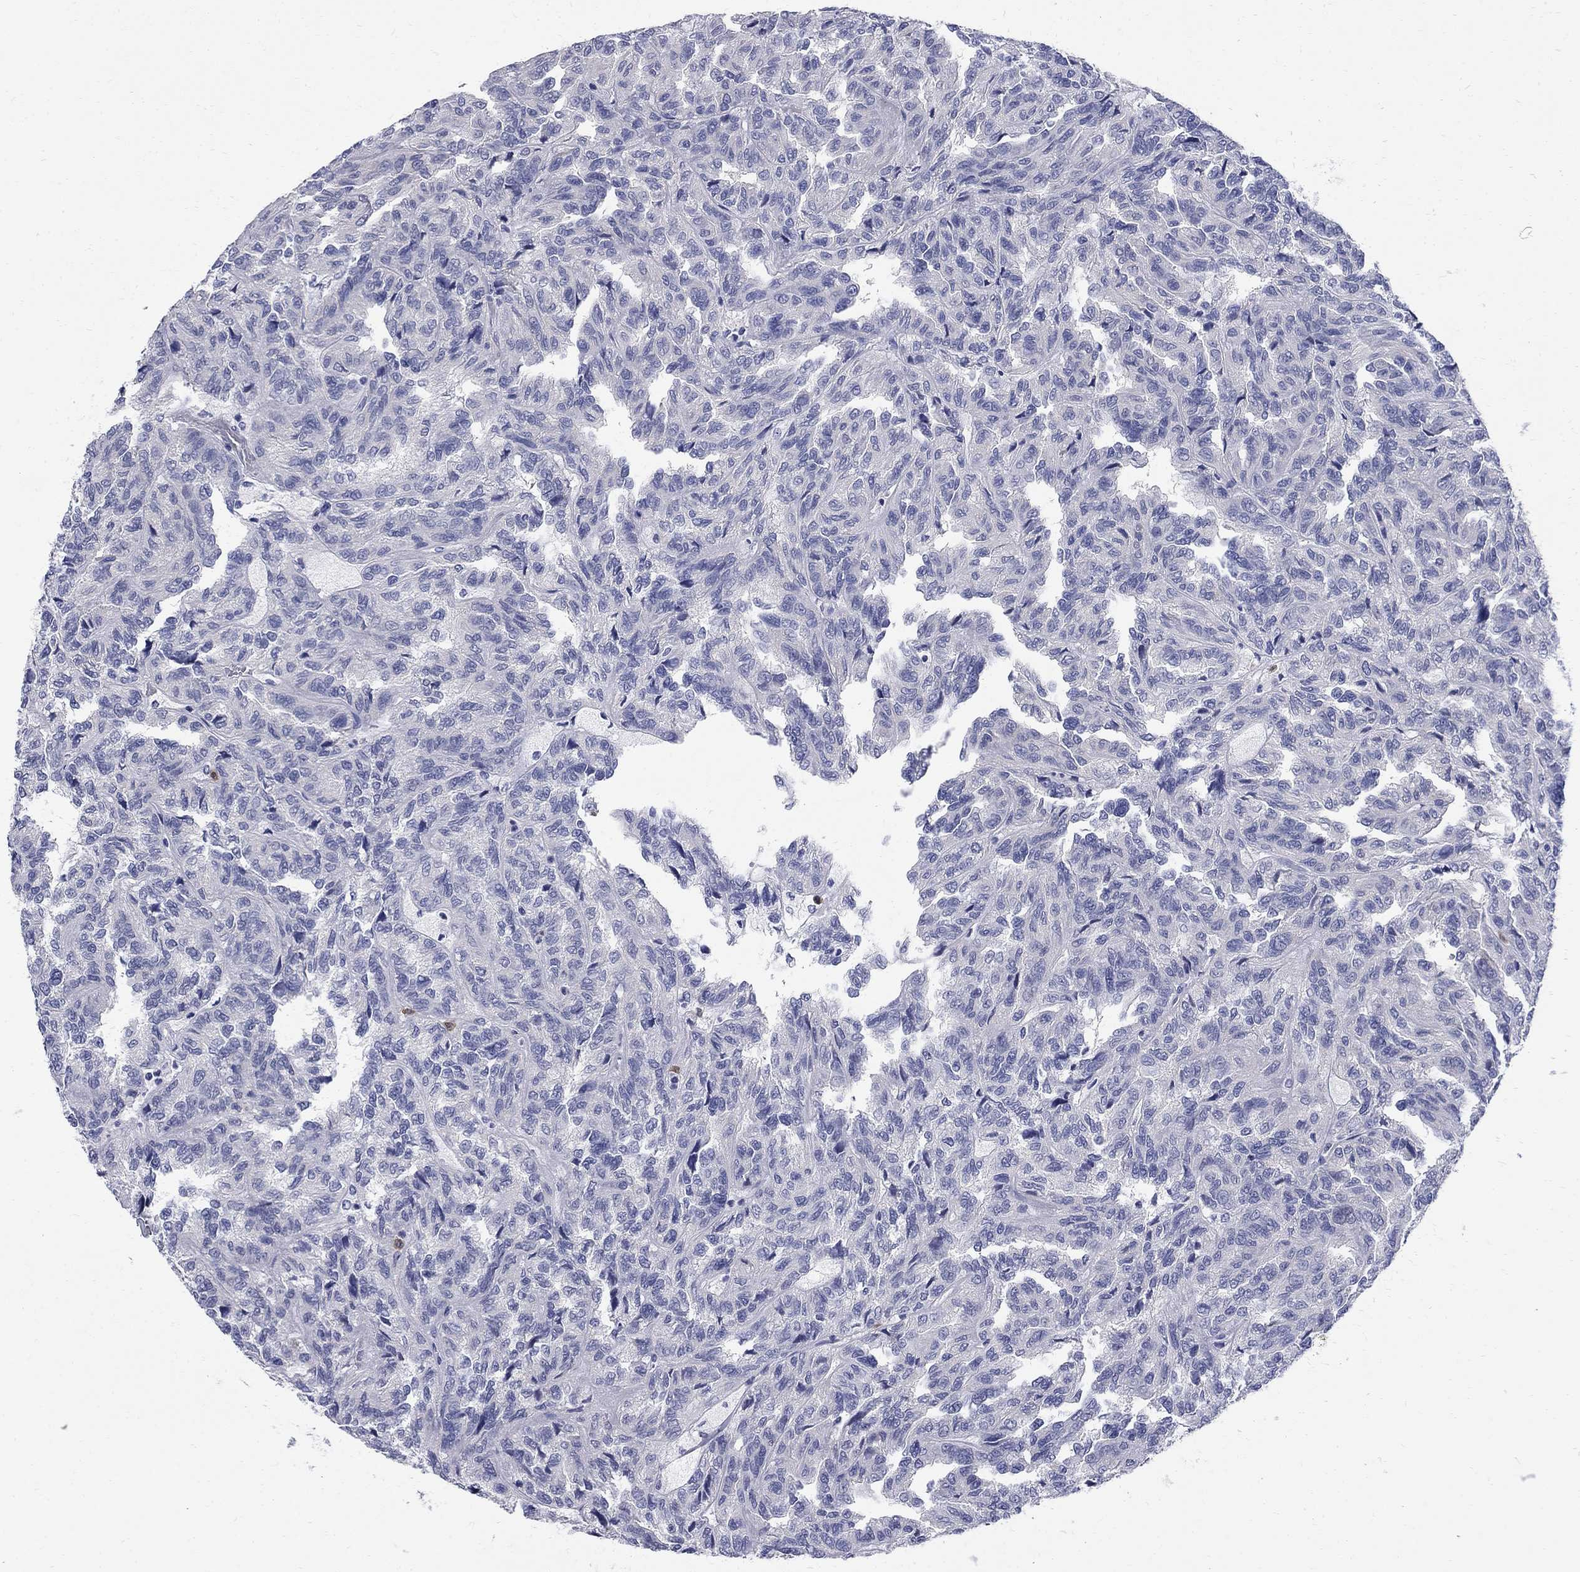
{"staining": {"intensity": "negative", "quantity": "none", "location": "none"}, "tissue": "renal cancer", "cell_type": "Tumor cells", "image_type": "cancer", "snomed": [{"axis": "morphology", "description": "Adenocarcinoma, NOS"}, {"axis": "topography", "description": "Kidney"}], "caption": "This is an immunohistochemistry photomicrograph of human renal cancer (adenocarcinoma). There is no expression in tumor cells.", "gene": "SERPINB2", "patient": {"sex": "male", "age": 79}}